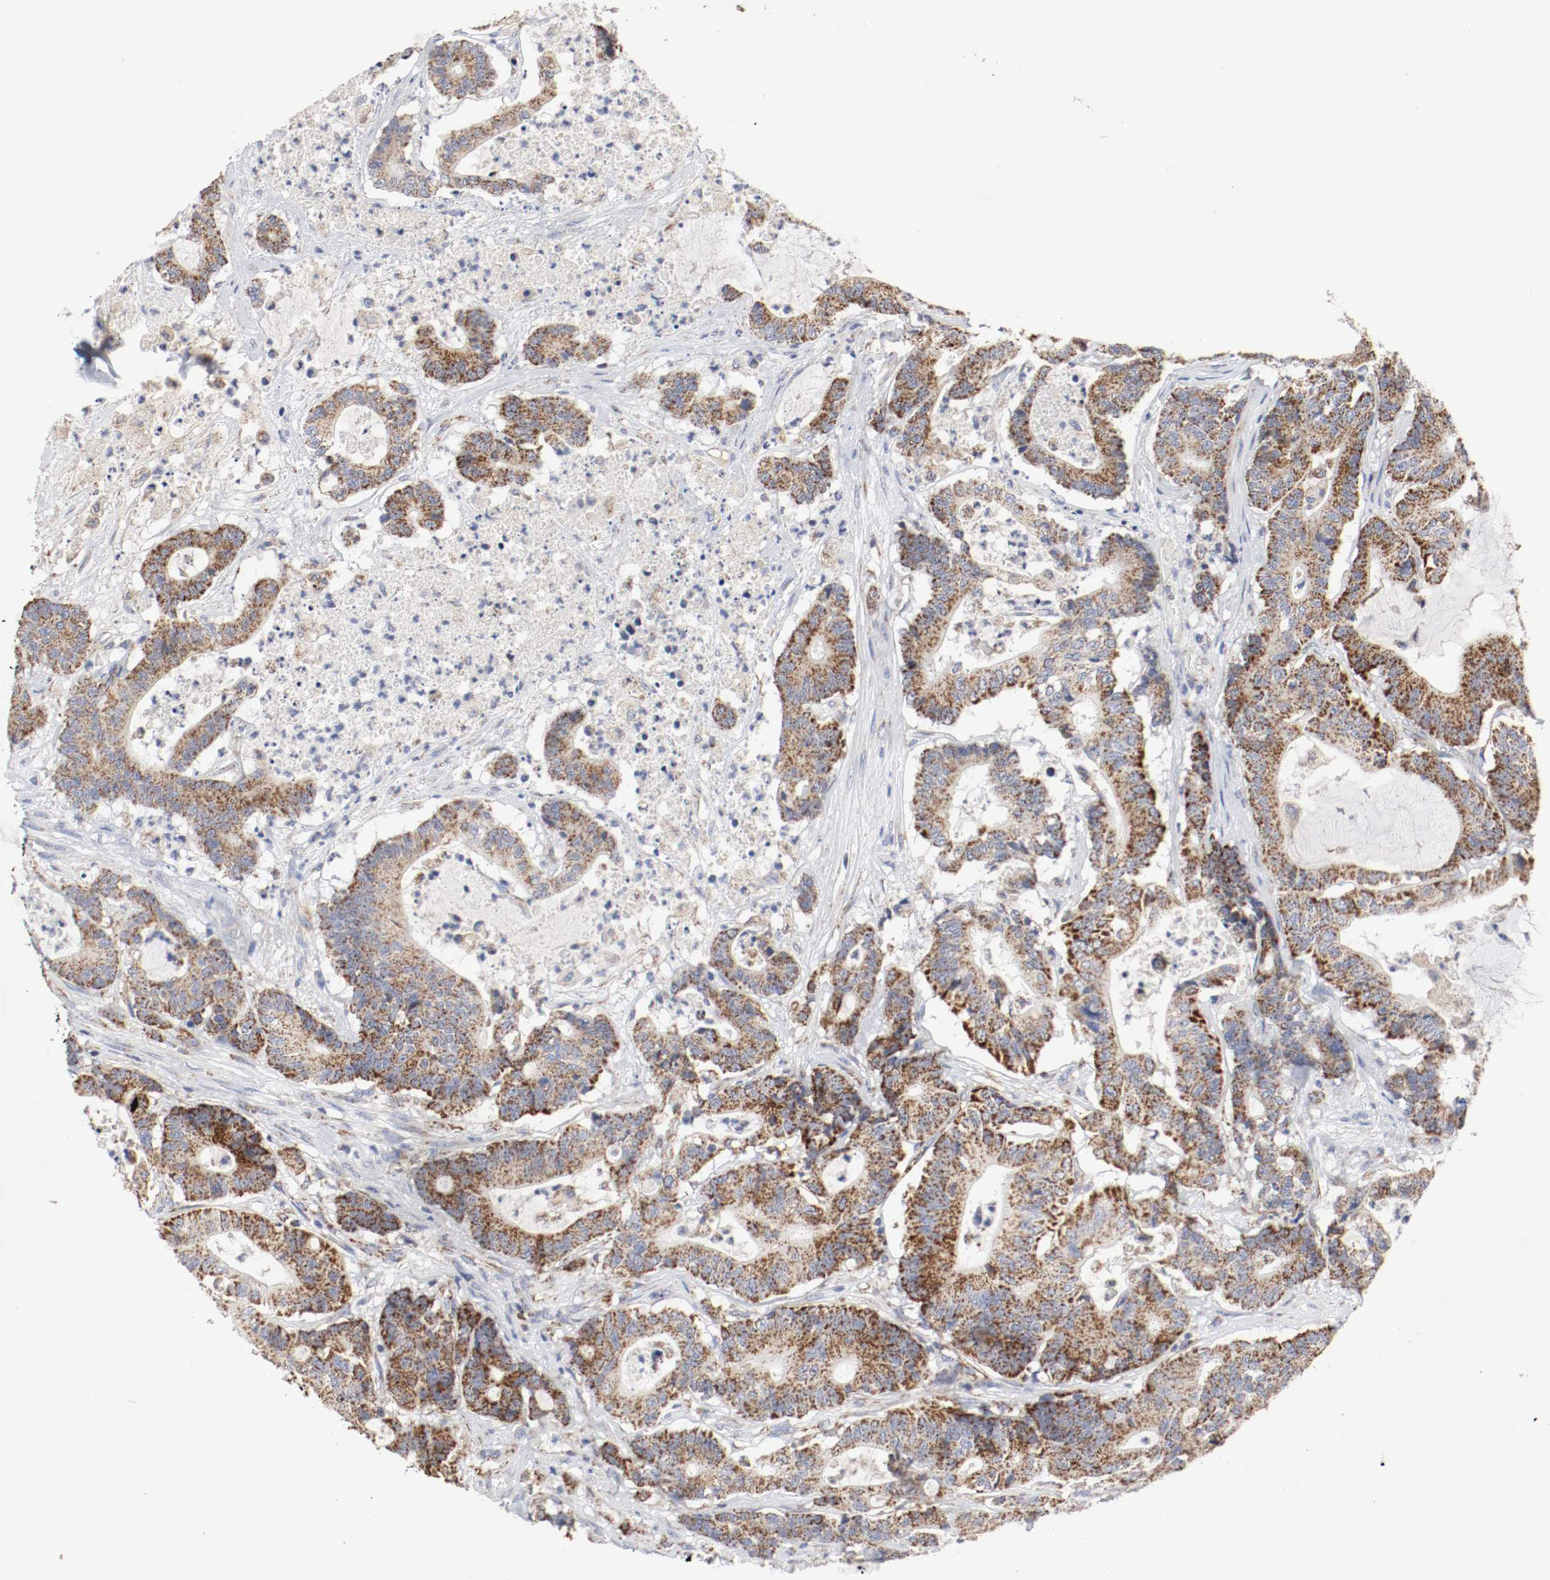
{"staining": {"intensity": "strong", "quantity": ">75%", "location": "cytoplasmic/membranous"}, "tissue": "colorectal cancer", "cell_type": "Tumor cells", "image_type": "cancer", "snomed": [{"axis": "morphology", "description": "Adenocarcinoma, NOS"}, {"axis": "topography", "description": "Colon"}], "caption": "Immunohistochemical staining of human colorectal adenocarcinoma shows high levels of strong cytoplasmic/membranous expression in approximately >75% of tumor cells.", "gene": "AFG3L2", "patient": {"sex": "female", "age": 84}}